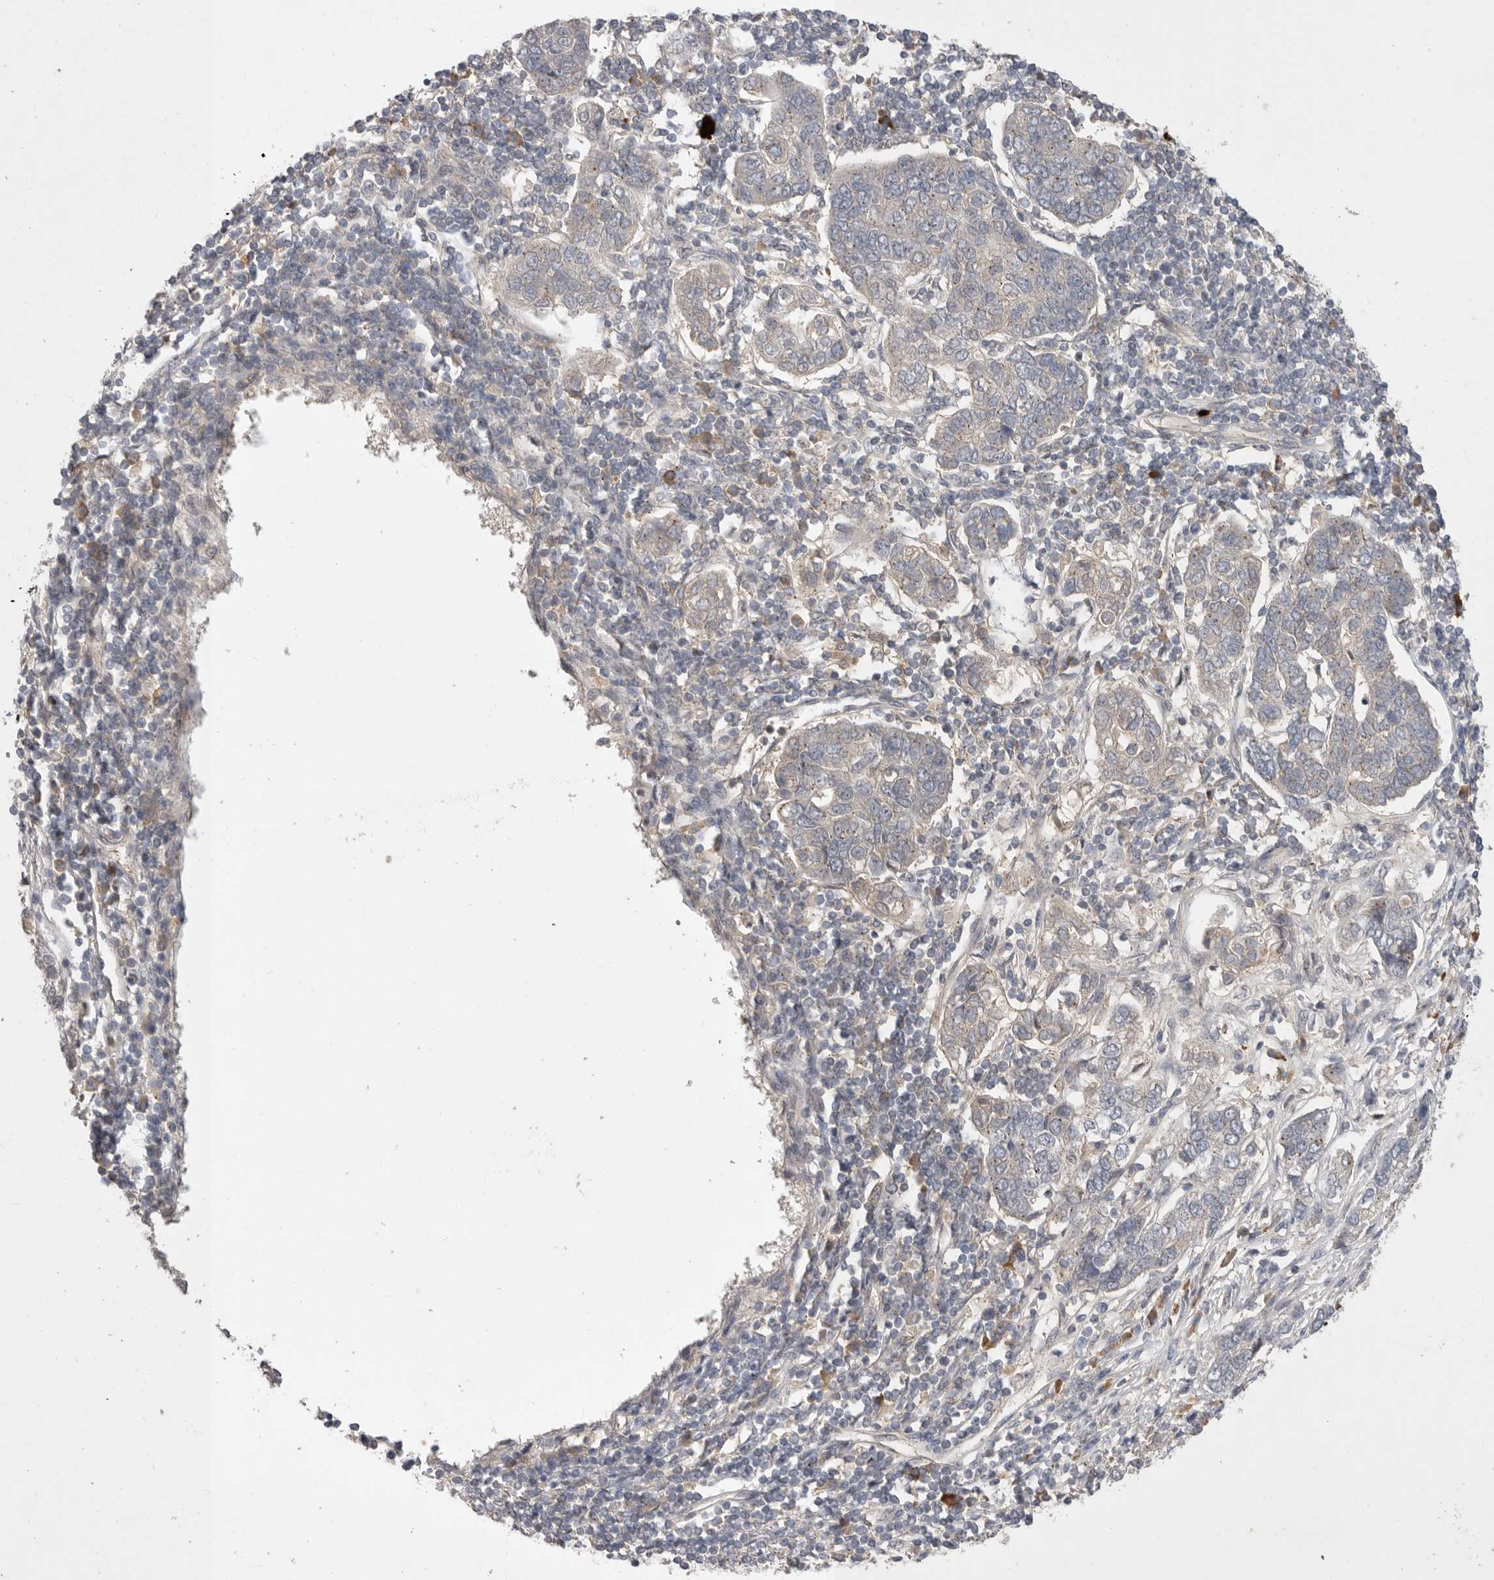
{"staining": {"intensity": "negative", "quantity": "none", "location": "none"}, "tissue": "pancreatic cancer", "cell_type": "Tumor cells", "image_type": "cancer", "snomed": [{"axis": "morphology", "description": "Adenocarcinoma, NOS"}, {"axis": "topography", "description": "Pancreas"}], "caption": "Tumor cells are negative for brown protein staining in pancreatic cancer.", "gene": "NRCAM", "patient": {"sex": "female", "age": 61}}